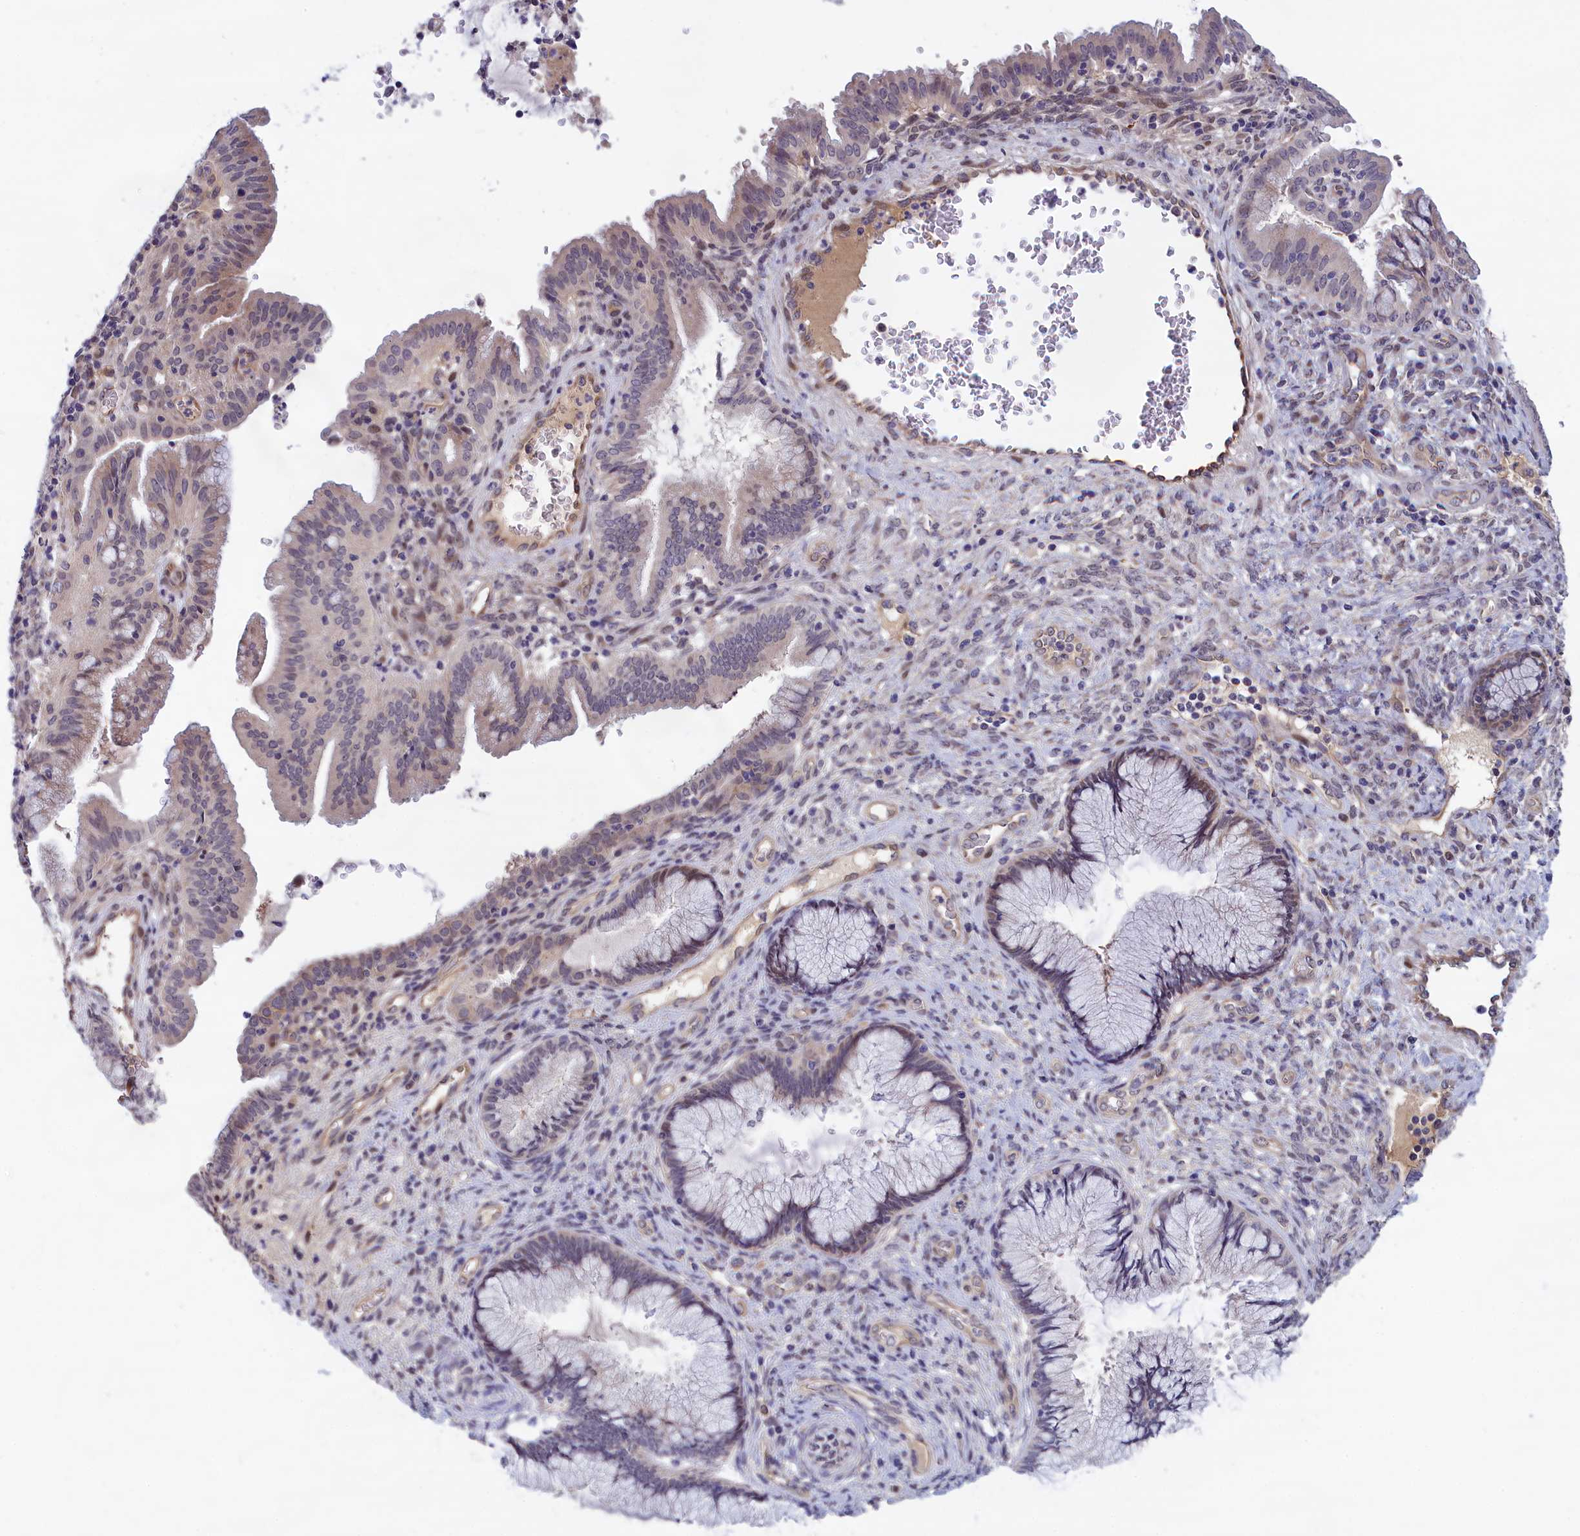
{"staining": {"intensity": "weak", "quantity": "<25%", "location": "cytoplasmic/membranous,nuclear"}, "tissue": "cervical cancer", "cell_type": "Tumor cells", "image_type": "cancer", "snomed": [{"axis": "morphology", "description": "Squamous cell carcinoma, NOS"}, {"axis": "topography", "description": "Cervix"}], "caption": "There is no significant expression in tumor cells of cervical squamous cell carcinoma.", "gene": "IGFALS", "patient": {"sex": "female", "age": 38}}